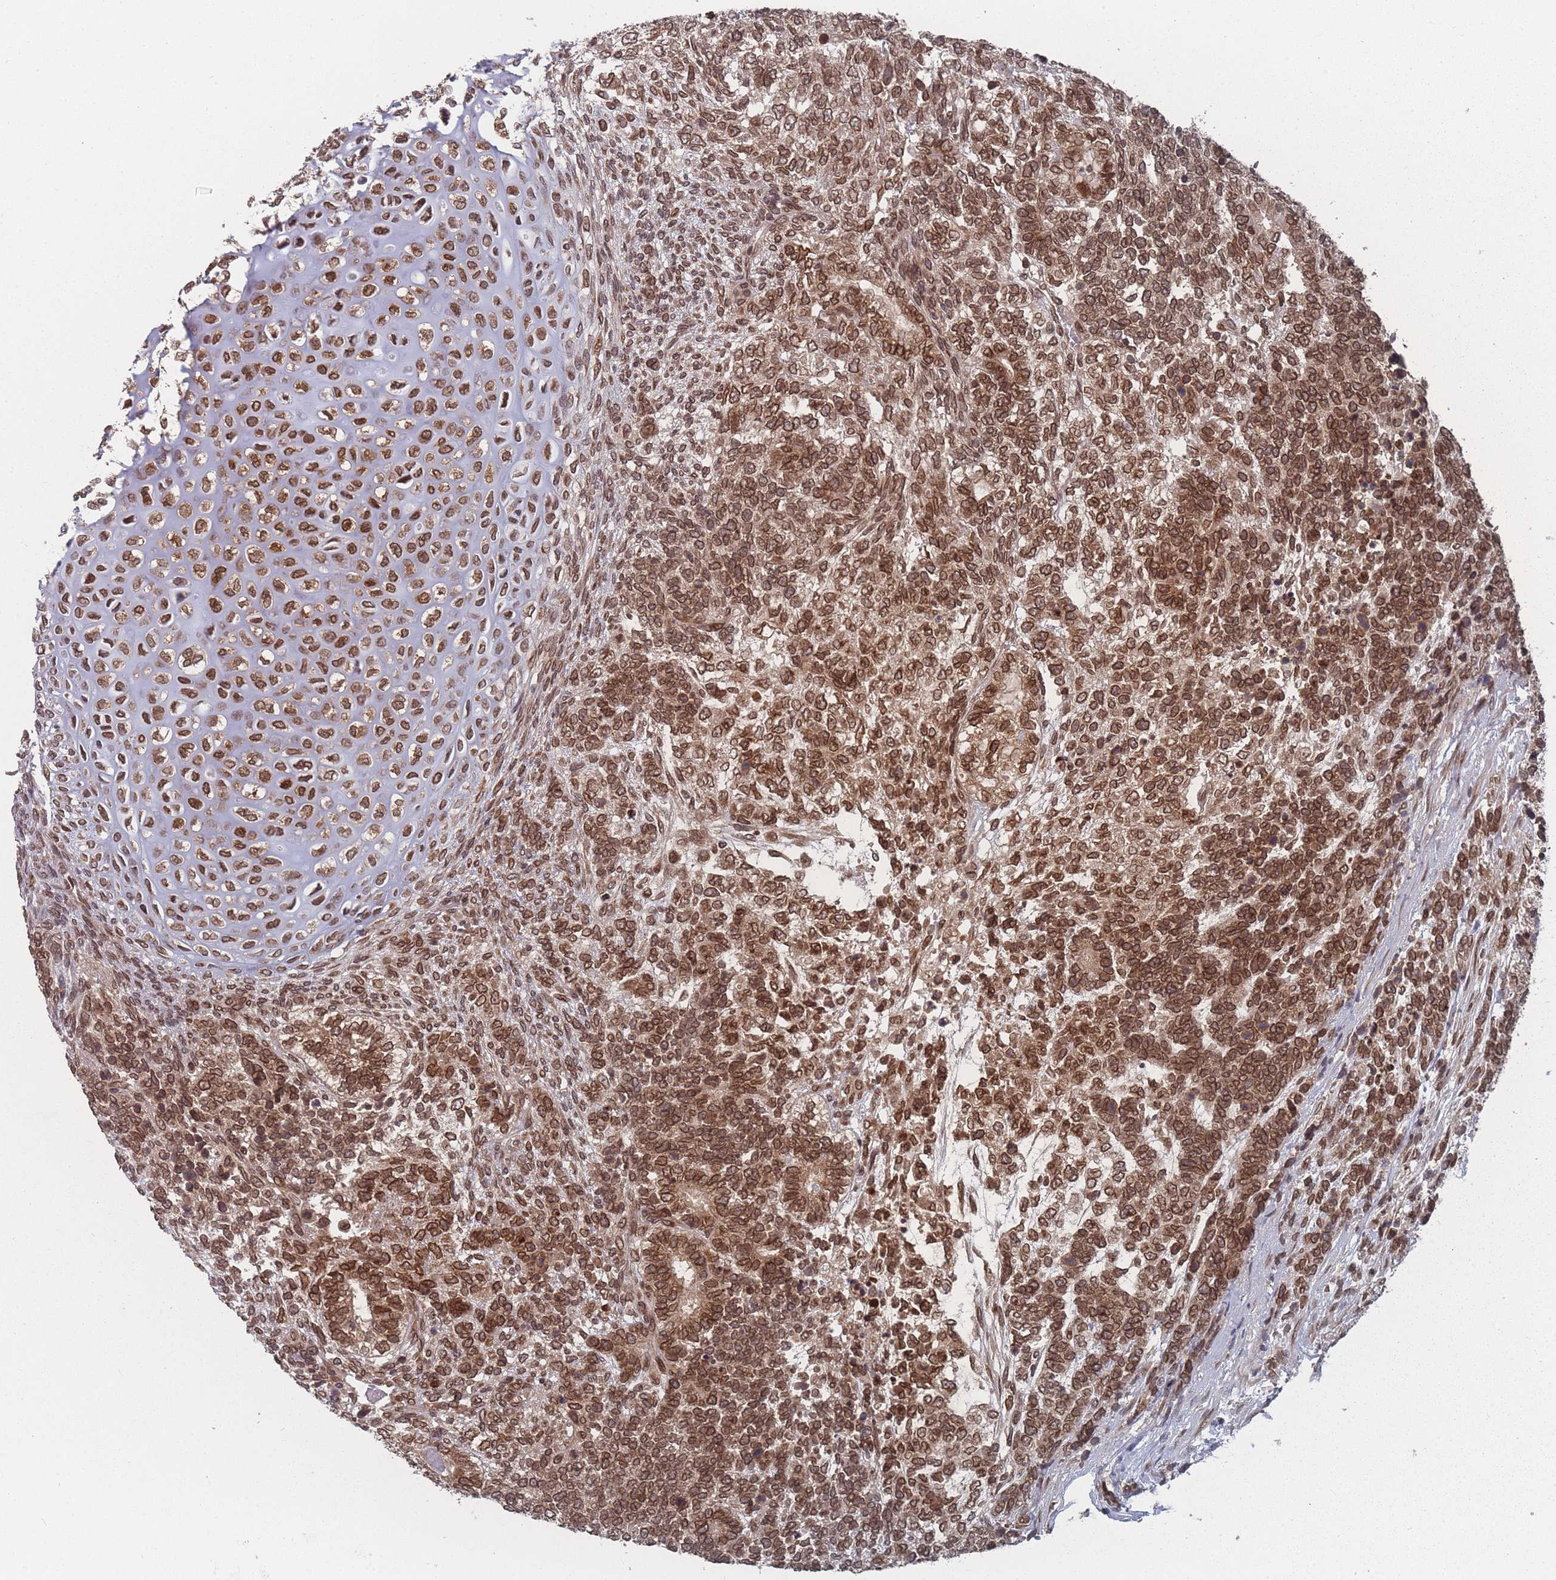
{"staining": {"intensity": "strong", "quantity": ">75%", "location": "cytoplasmic/membranous,nuclear"}, "tissue": "testis cancer", "cell_type": "Tumor cells", "image_type": "cancer", "snomed": [{"axis": "morphology", "description": "Carcinoma, Embryonal, NOS"}, {"axis": "topography", "description": "Testis"}], "caption": "Human testis embryonal carcinoma stained for a protein (brown) demonstrates strong cytoplasmic/membranous and nuclear positive staining in about >75% of tumor cells.", "gene": "TBC1D25", "patient": {"sex": "male", "age": 23}}